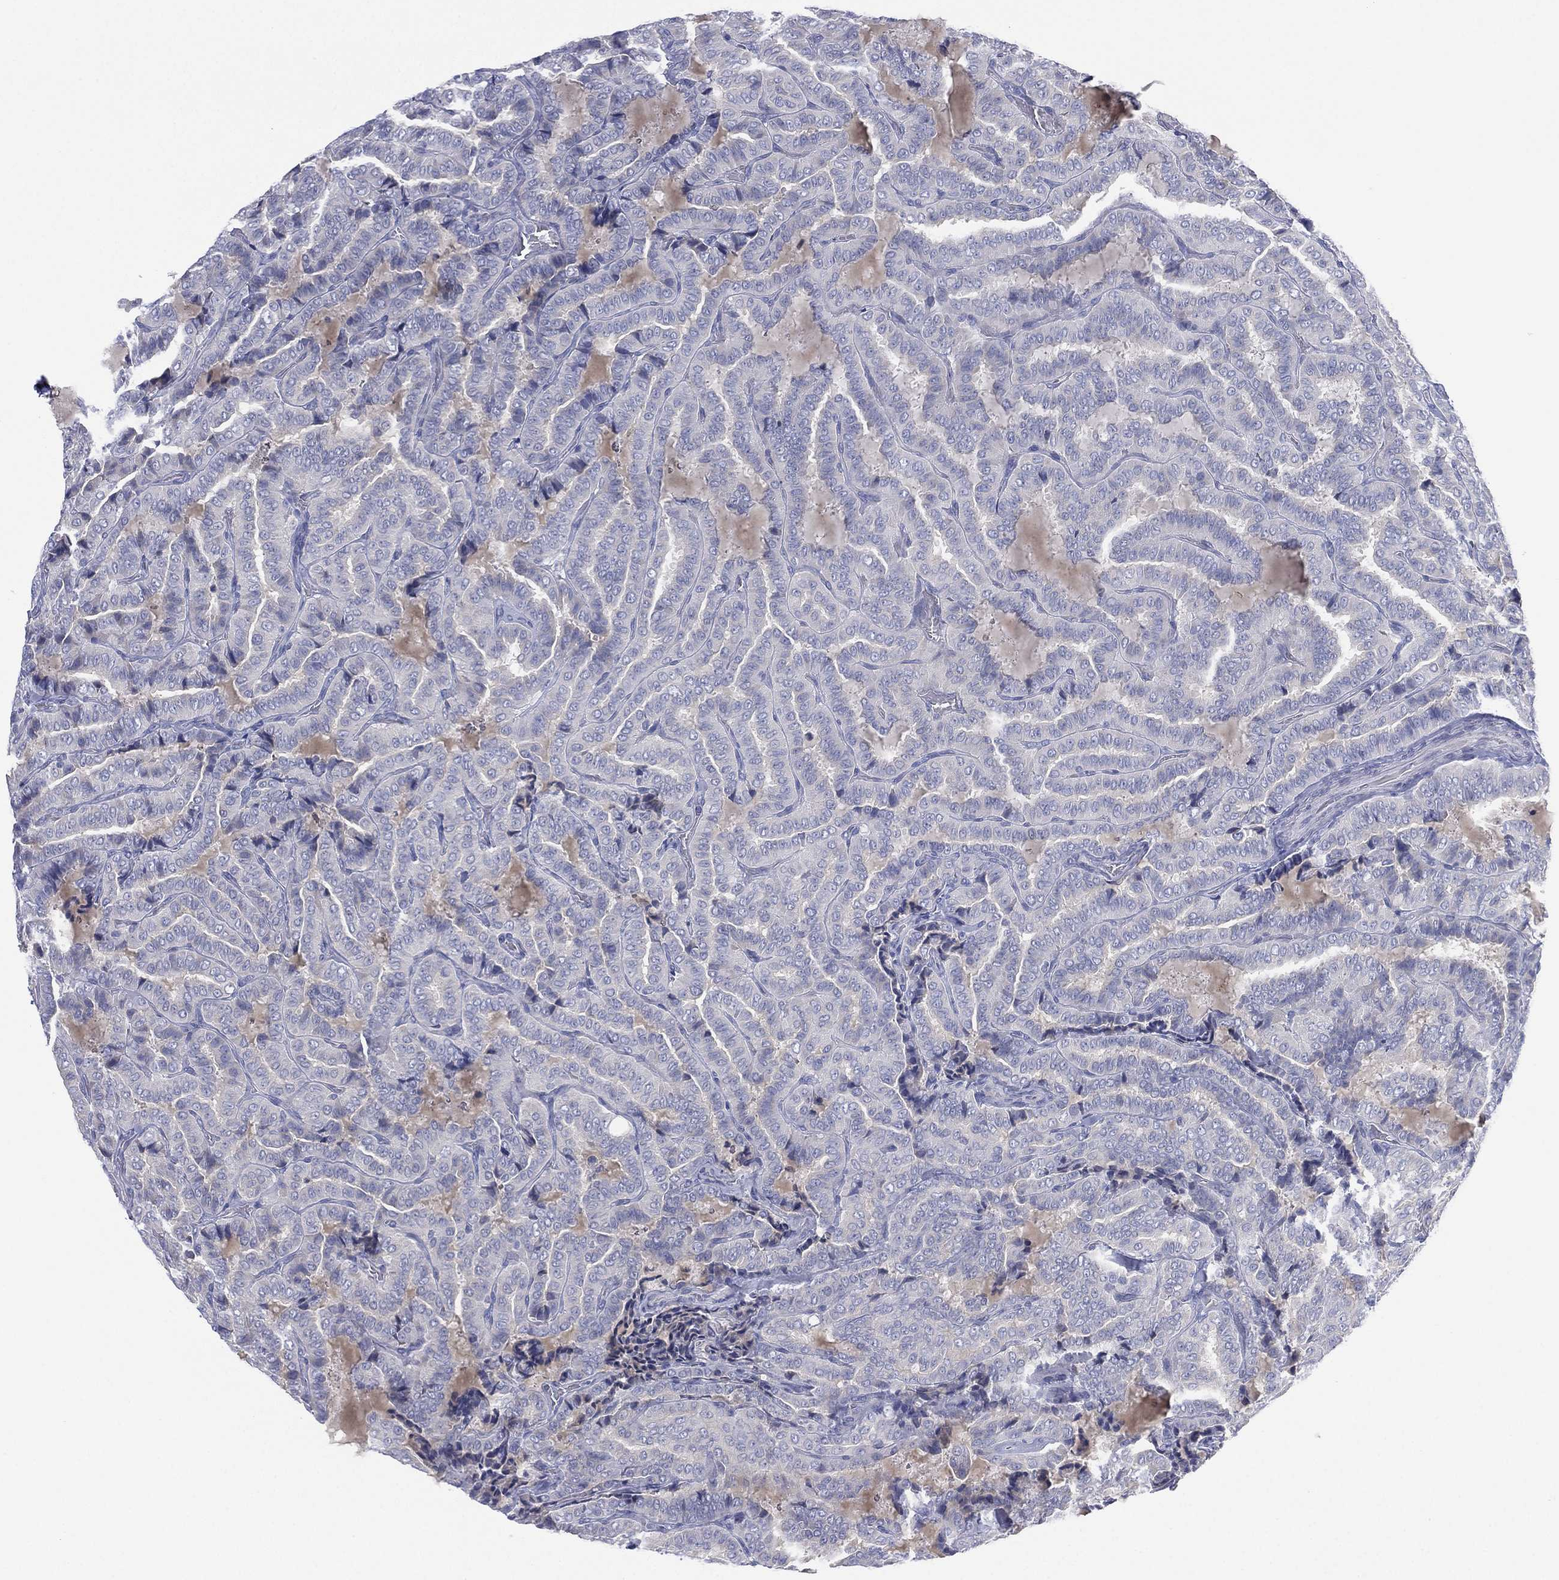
{"staining": {"intensity": "negative", "quantity": "none", "location": "none"}, "tissue": "thyroid cancer", "cell_type": "Tumor cells", "image_type": "cancer", "snomed": [{"axis": "morphology", "description": "Papillary adenocarcinoma, NOS"}, {"axis": "topography", "description": "Thyroid gland"}], "caption": "Immunohistochemical staining of thyroid papillary adenocarcinoma shows no significant staining in tumor cells. Nuclei are stained in blue.", "gene": "CYP2D6", "patient": {"sex": "female", "age": 39}}